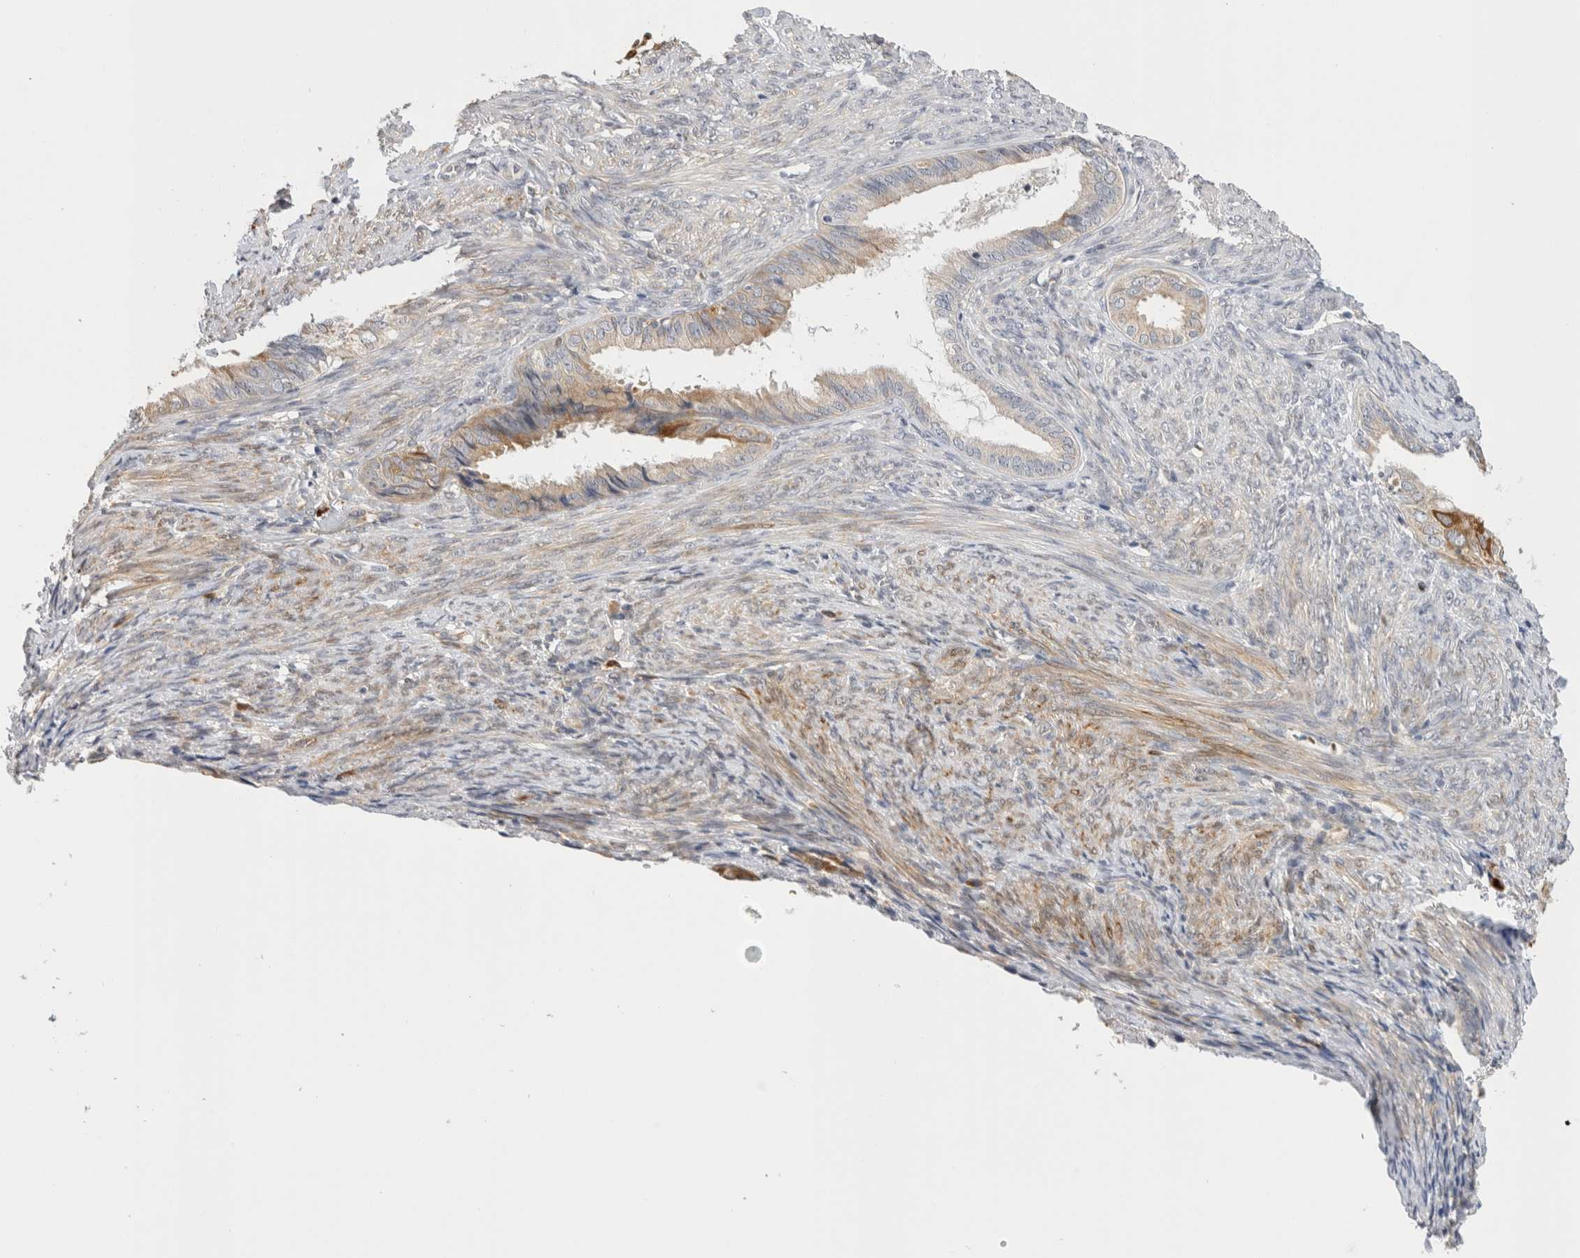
{"staining": {"intensity": "moderate", "quantity": "25%-75%", "location": "cytoplasmic/membranous"}, "tissue": "endometrial cancer", "cell_type": "Tumor cells", "image_type": "cancer", "snomed": [{"axis": "morphology", "description": "Adenocarcinoma, NOS"}, {"axis": "topography", "description": "Endometrium"}], "caption": "The image demonstrates immunohistochemical staining of endometrial cancer (adenocarcinoma). There is moderate cytoplasmic/membranous positivity is present in approximately 25%-75% of tumor cells.", "gene": "APOL2", "patient": {"sex": "female", "age": 86}}